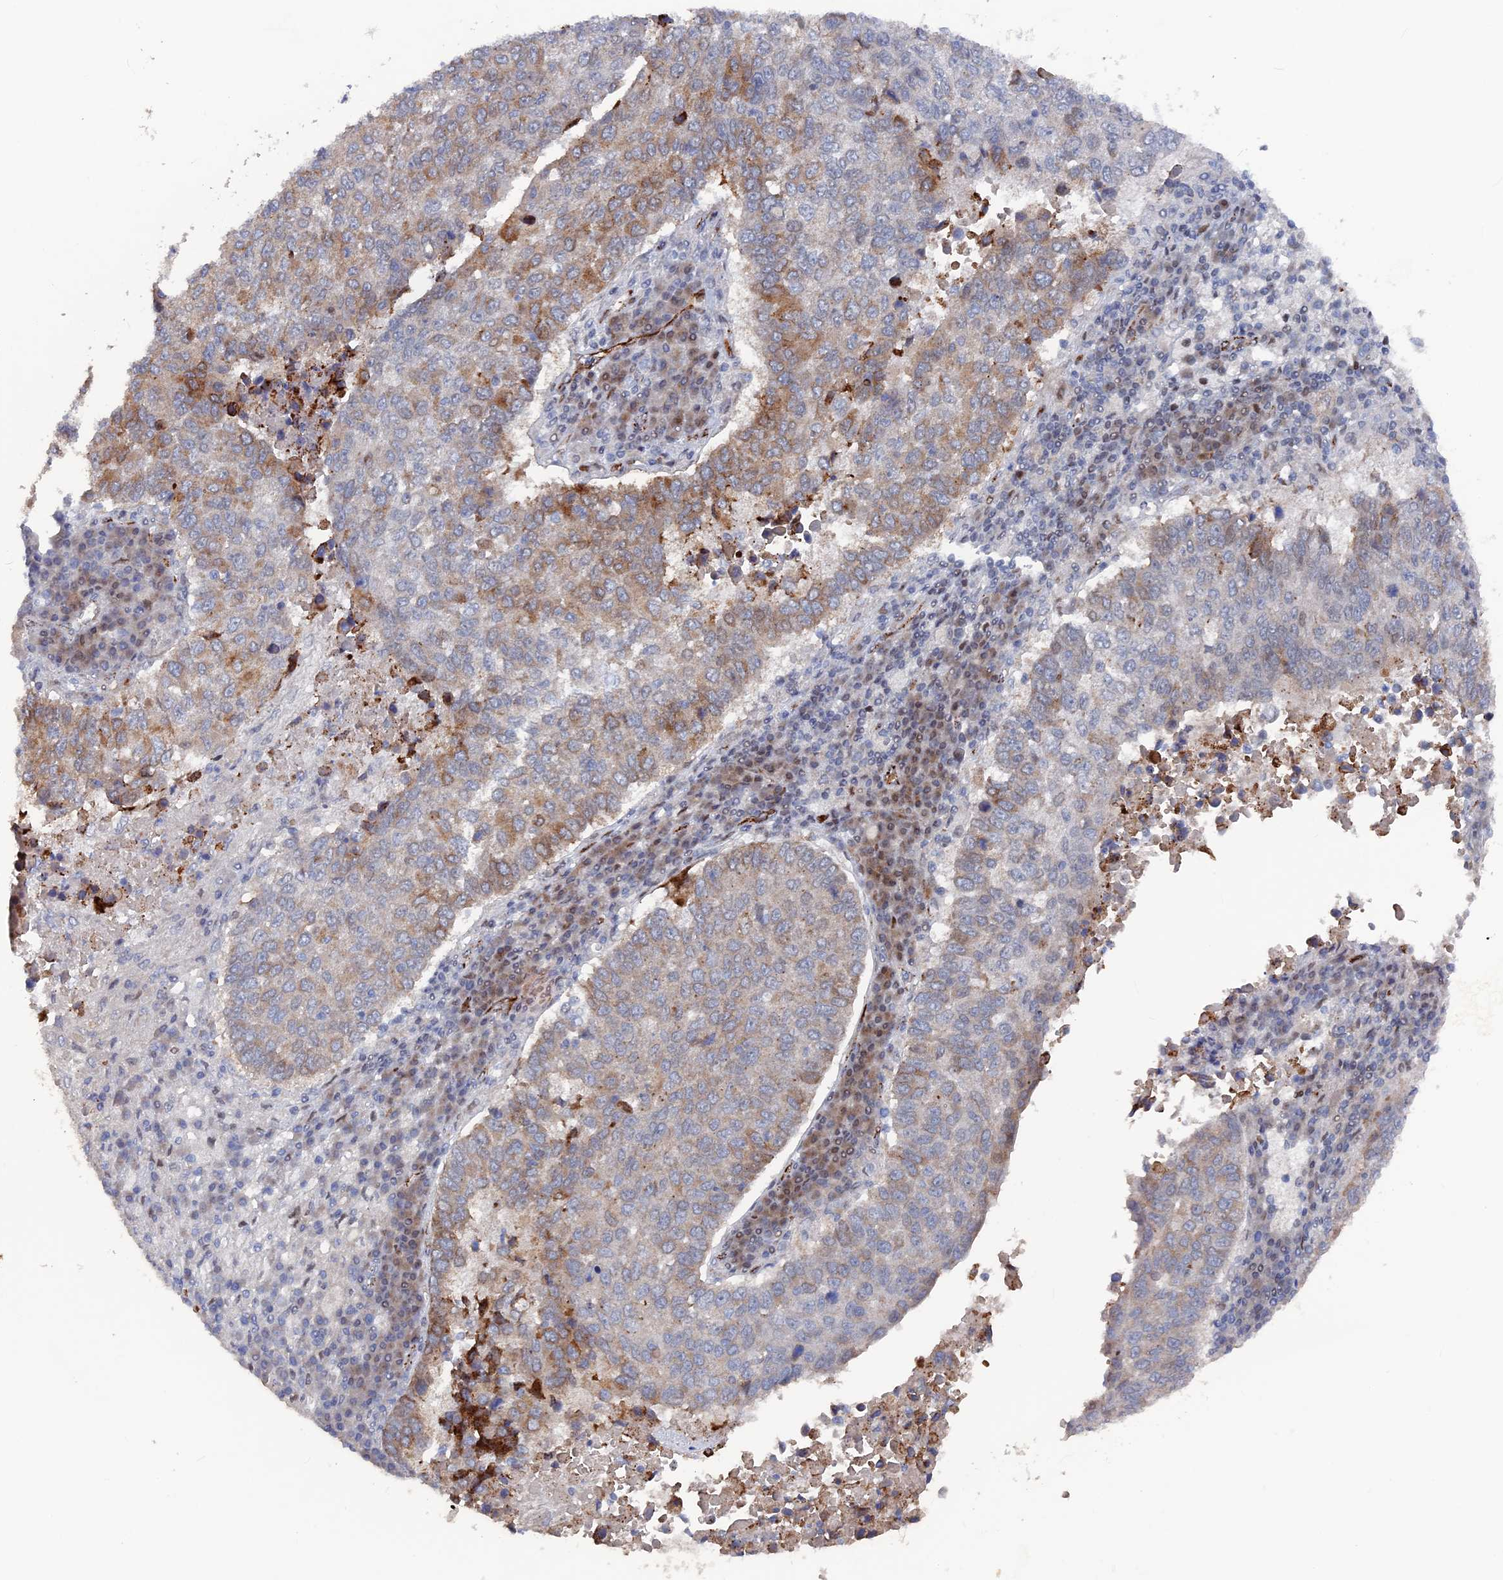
{"staining": {"intensity": "moderate", "quantity": "25%-75%", "location": "cytoplasmic/membranous"}, "tissue": "lung cancer", "cell_type": "Tumor cells", "image_type": "cancer", "snomed": [{"axis": "morphology", "description": "Squamous cell carcinoma, NOS"}, {"axis": "topography", "description": "Lung"}], "caption": "The immunohistochemical stain shows moderate cytoplasmic/membranous positivity in tumor cells of squamous cell carcinoma (lung) tissue.", "gene": "SH3D21", "patient": {"sex": "male", "age": 73}}